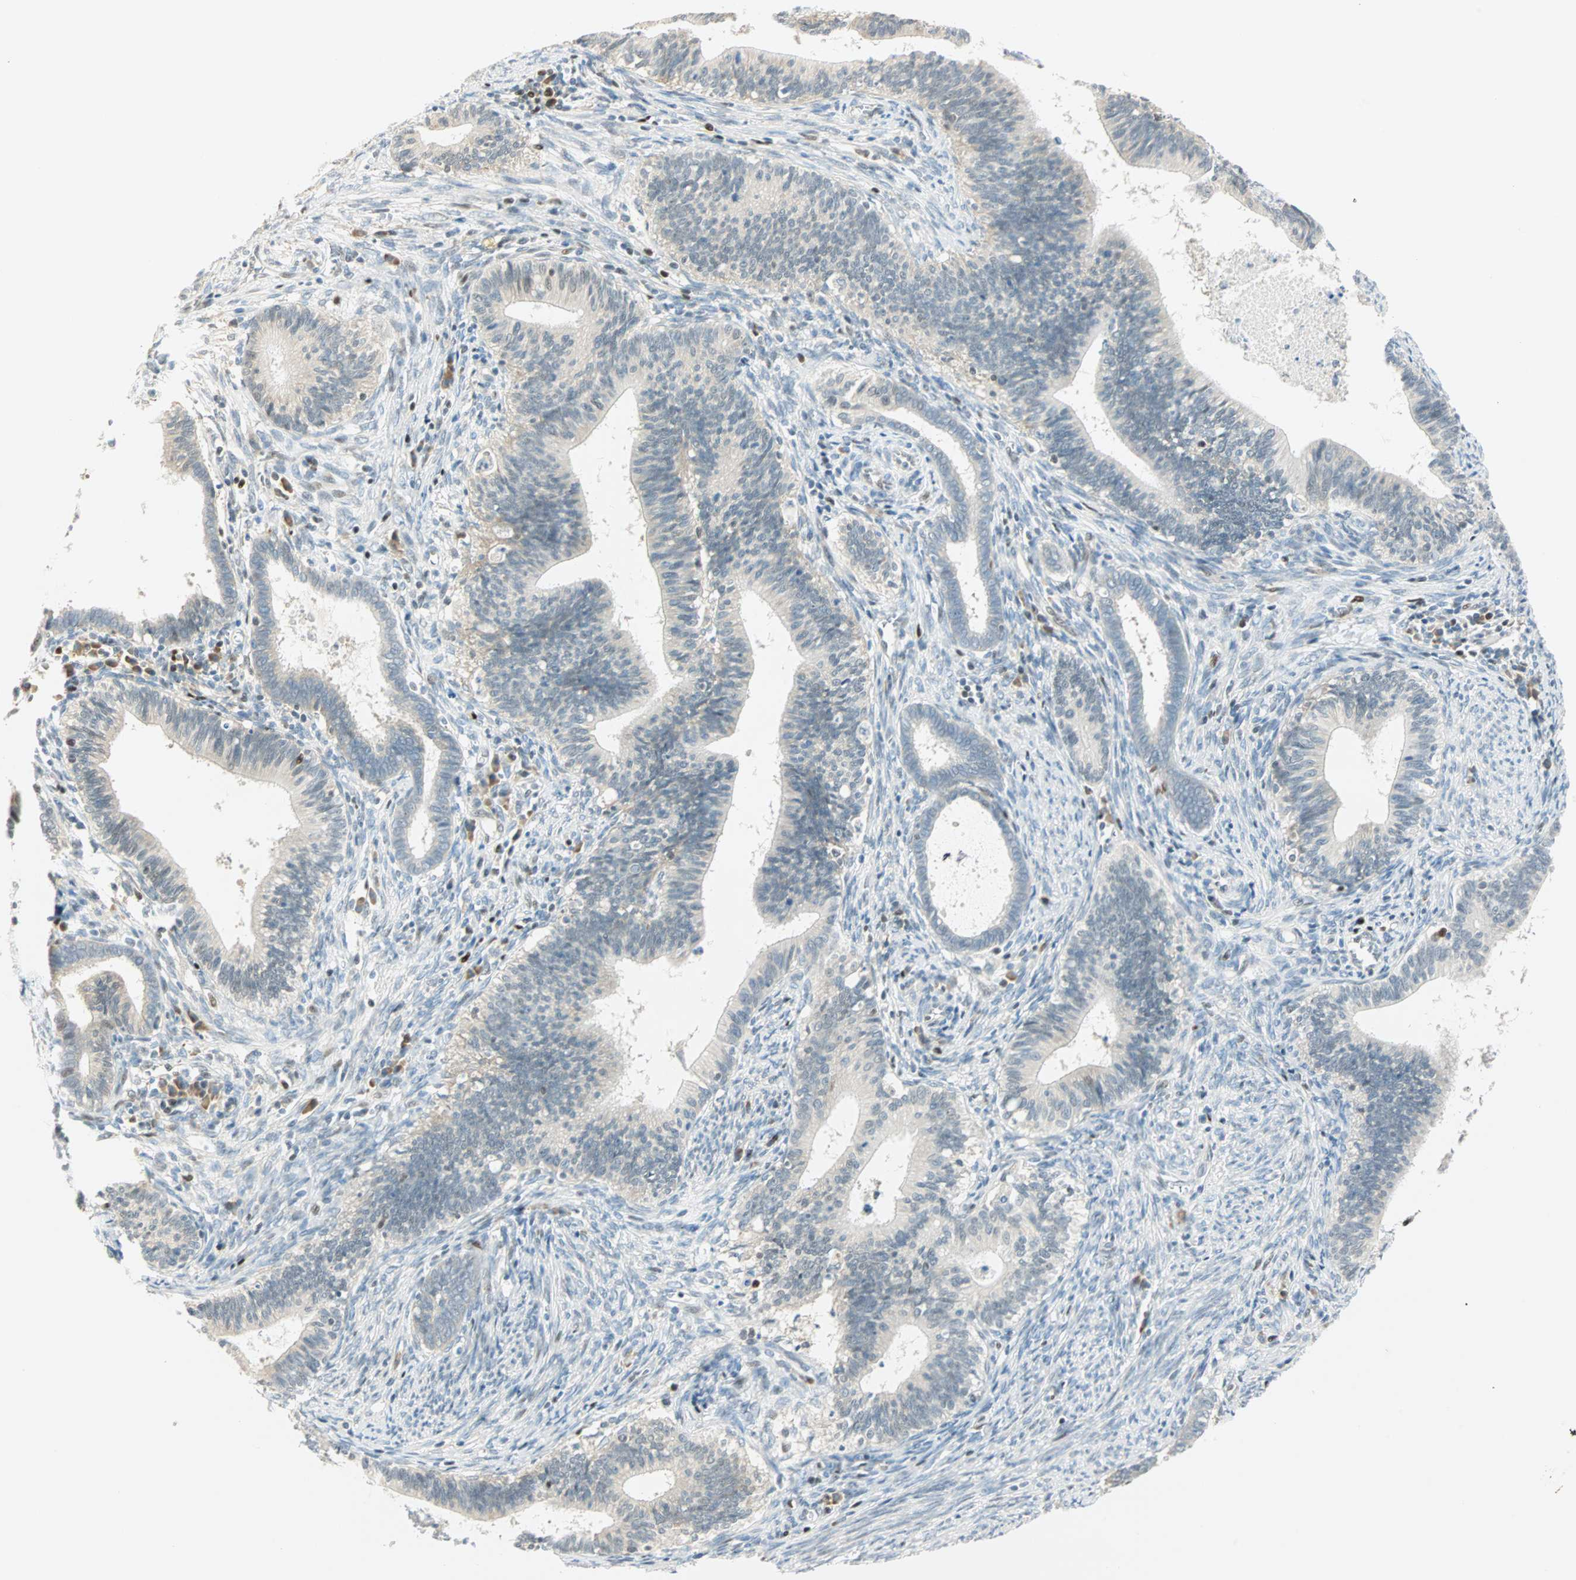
{"staining": {"intensity": "negative", "quantity": "none", "location": "none"}, "tissue": "cervical cancer", "cell_type": "Tumor cells", "image_type": "cancer", "snomed": [{"axis": "morphology", "description": "Adenocarcinoma, NOS"}, {"axis": "topography", "description": "Cervix"}], "caption": "Tumor cells are negative for brown protein staining in cervical adenocarcinoma.", "gene": "MSX2", "patient": {"sex": "female", "age": 44}}